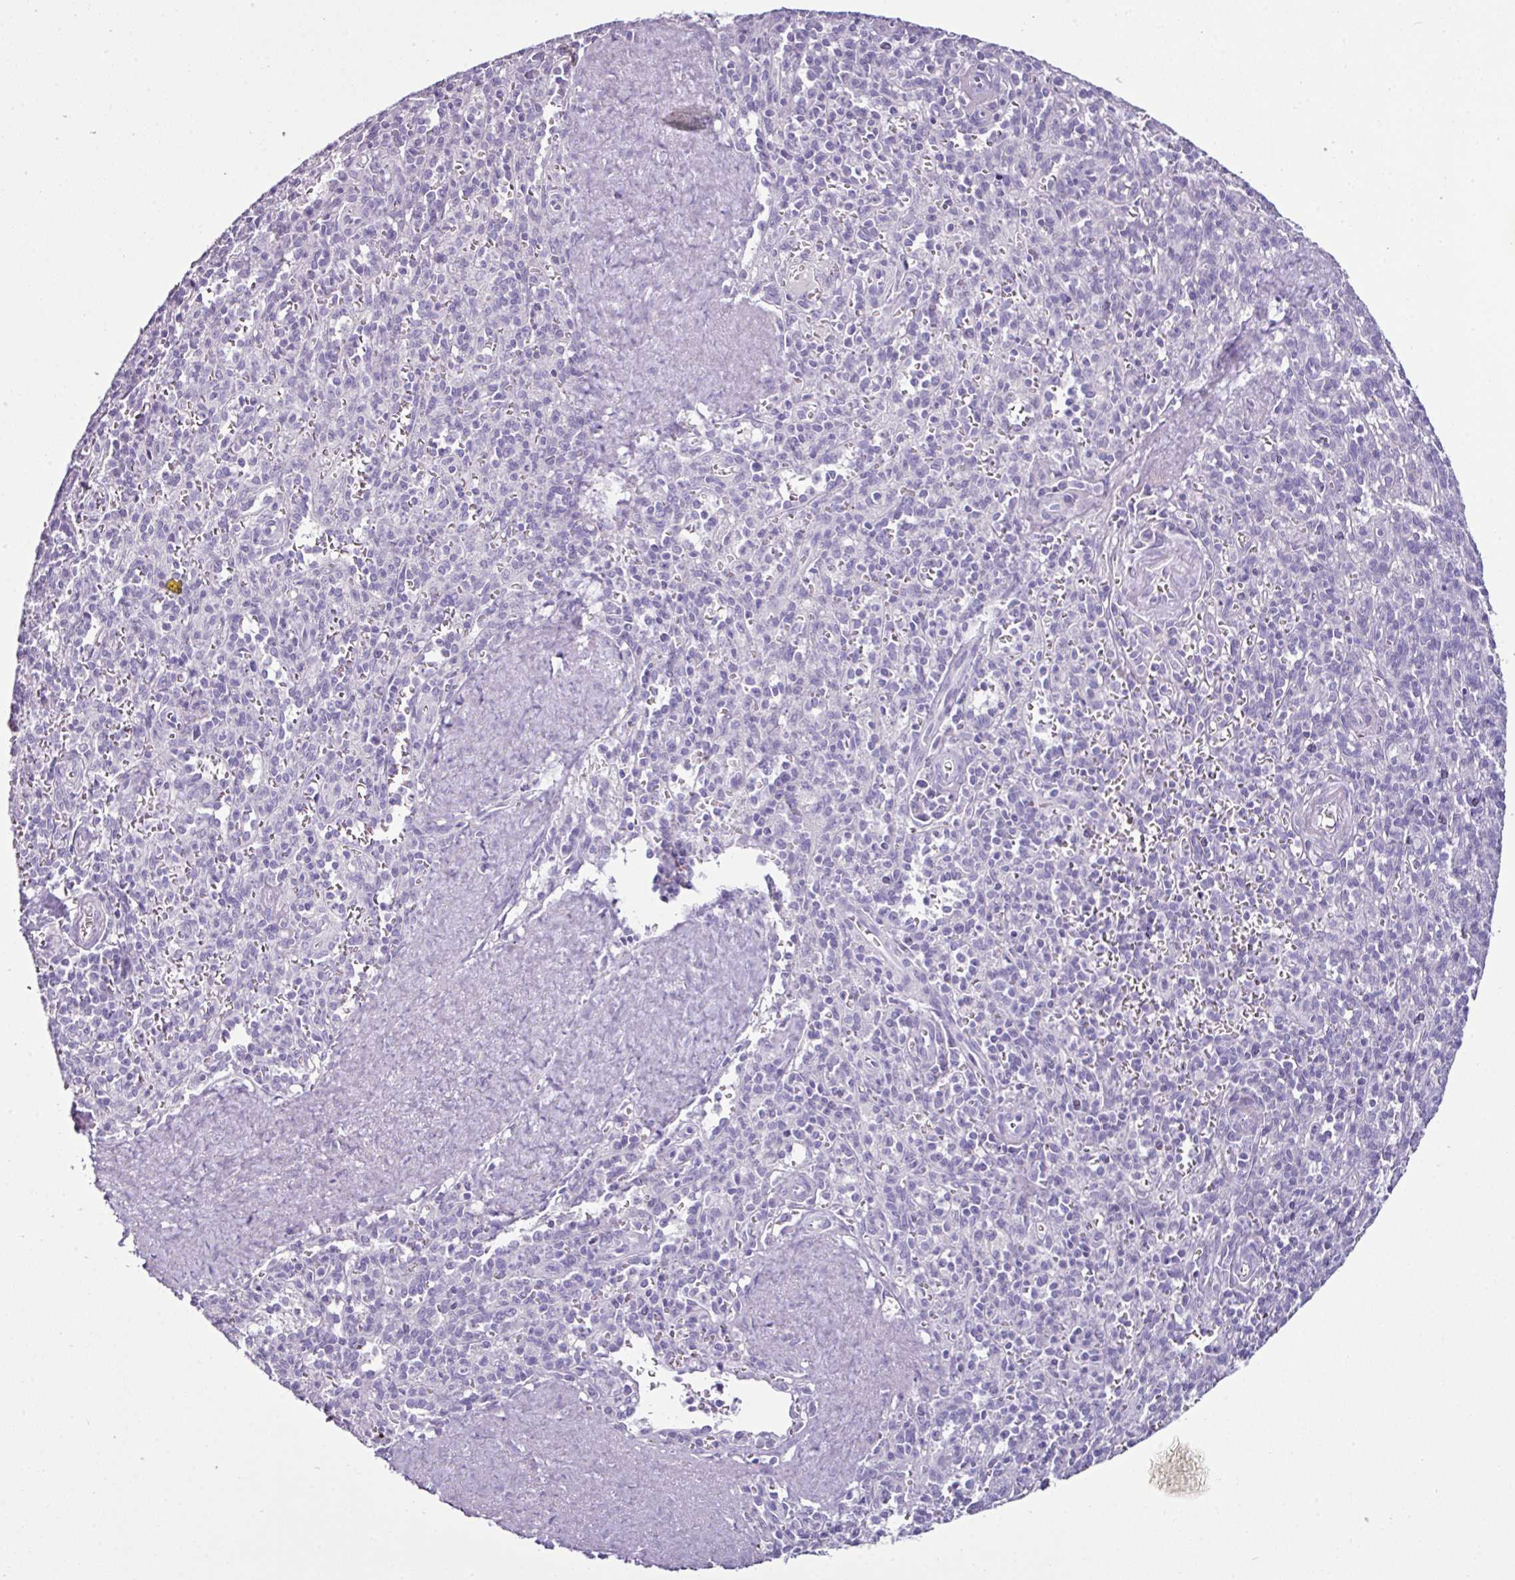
{"staining": {"intensity": "negative", "quantity": "none", "location": "none"}, "tissue": "spleen", "cell_type": "Cells in red pulp", "image_type": "normal", "snomed": [{"axis": "morphology", "description": "Normal tissue, NOS"}, {"axis": "topography", "description": "Spleen"}], "caption": "Cells in red pulp show no significant staining in benign spleen. (DAB (3,3'-diaminobenzidine) immunohistochemistry (IHC) with hematoxylin counter stain).", "gene": "GLP2R", "patient": {"sex": "female", "age": 70}}